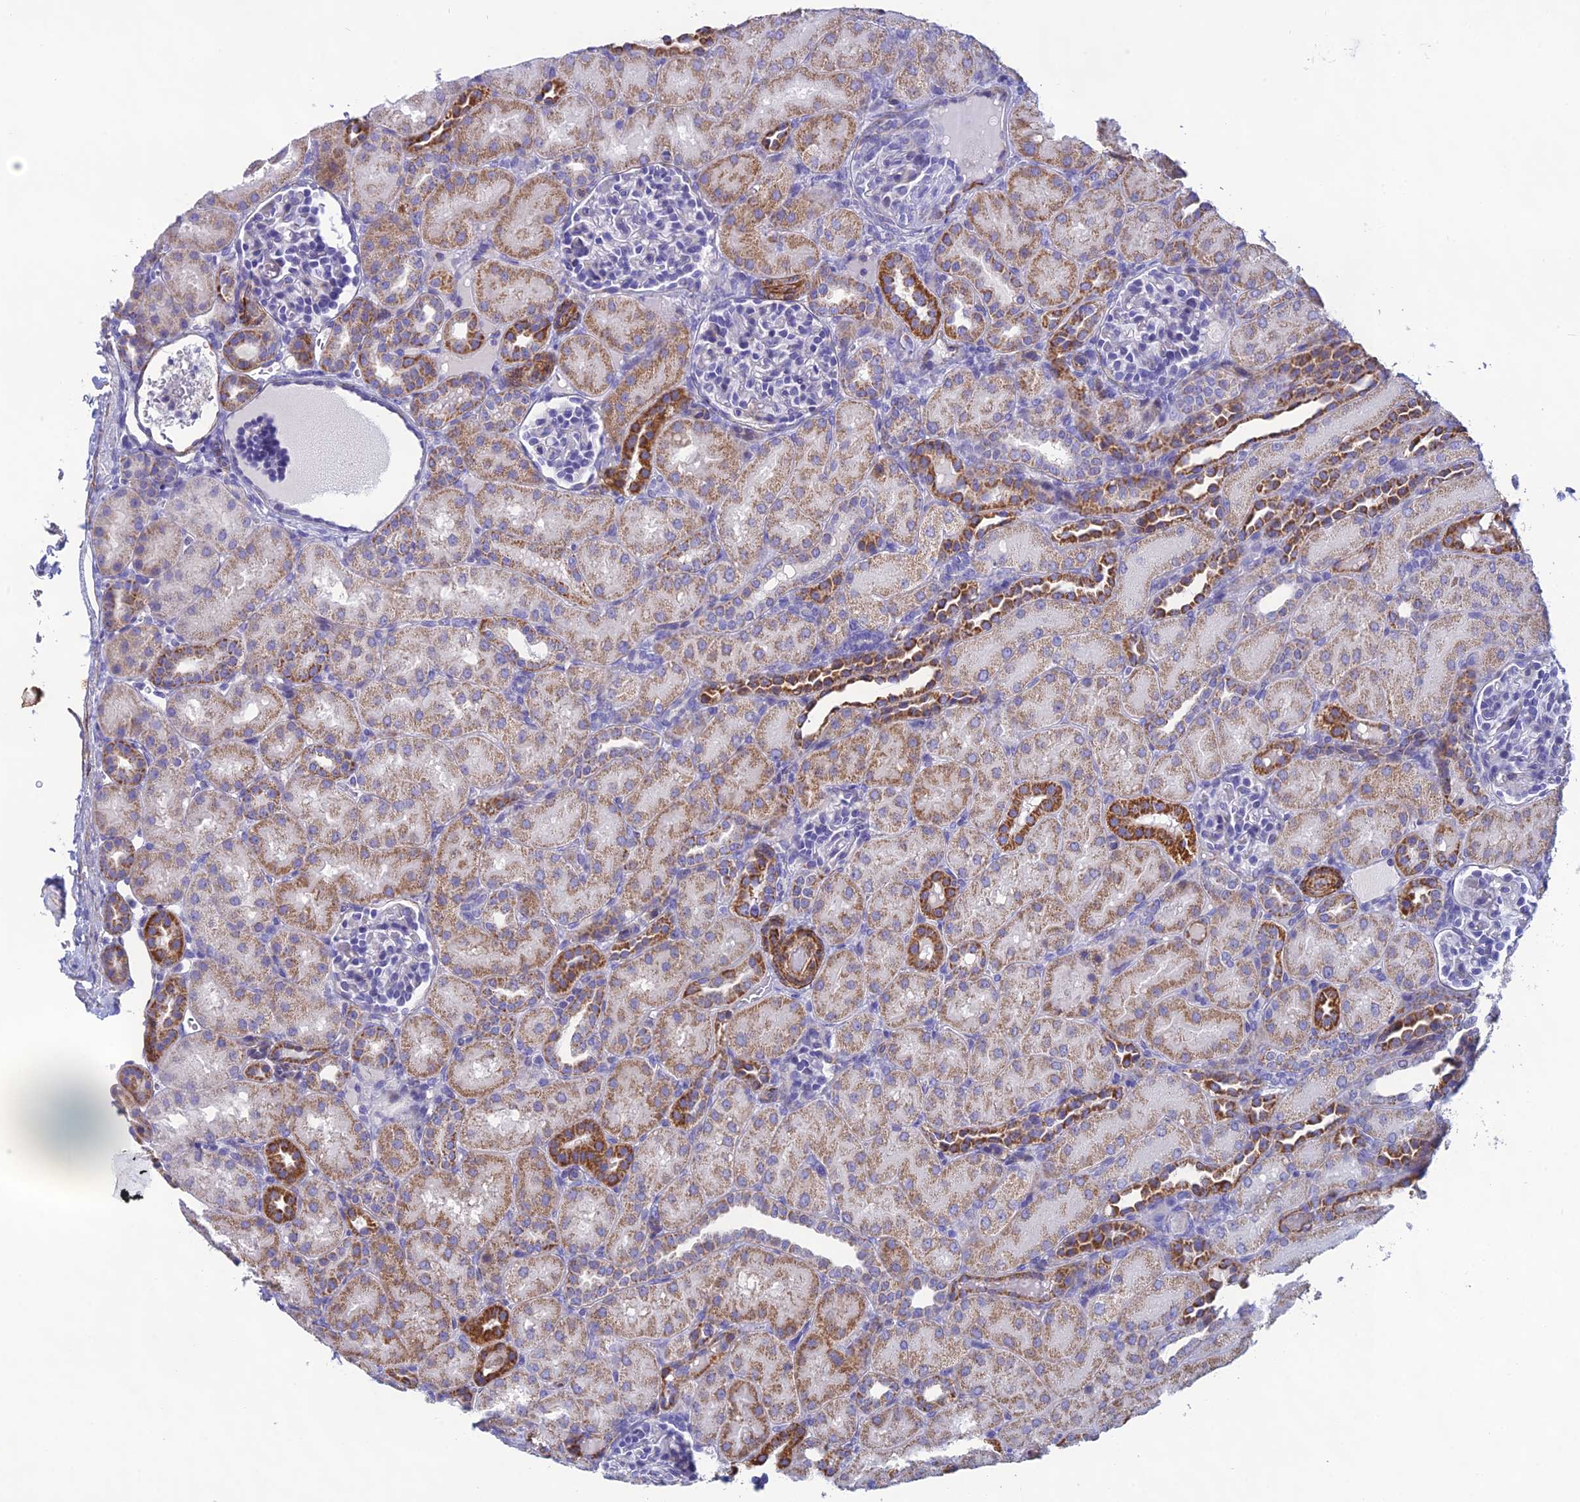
{"staining": {"intensity": "negative", "quantity": "none", "location": "none"}, "tissue": "kidney", "cell_type": "Cells in glomeruli", "image_type": "normal", "snomed": [{"axis": "morphology", "description": "Normal tissue, NOS"}, {"axis": "topography", "description": "Kidney"}], "caption": "Cells in glomeruli are negative for protein expression in benign human kidney.", "gene": "POMGNT1", "patient": {"sex": "male", "age": 1}}